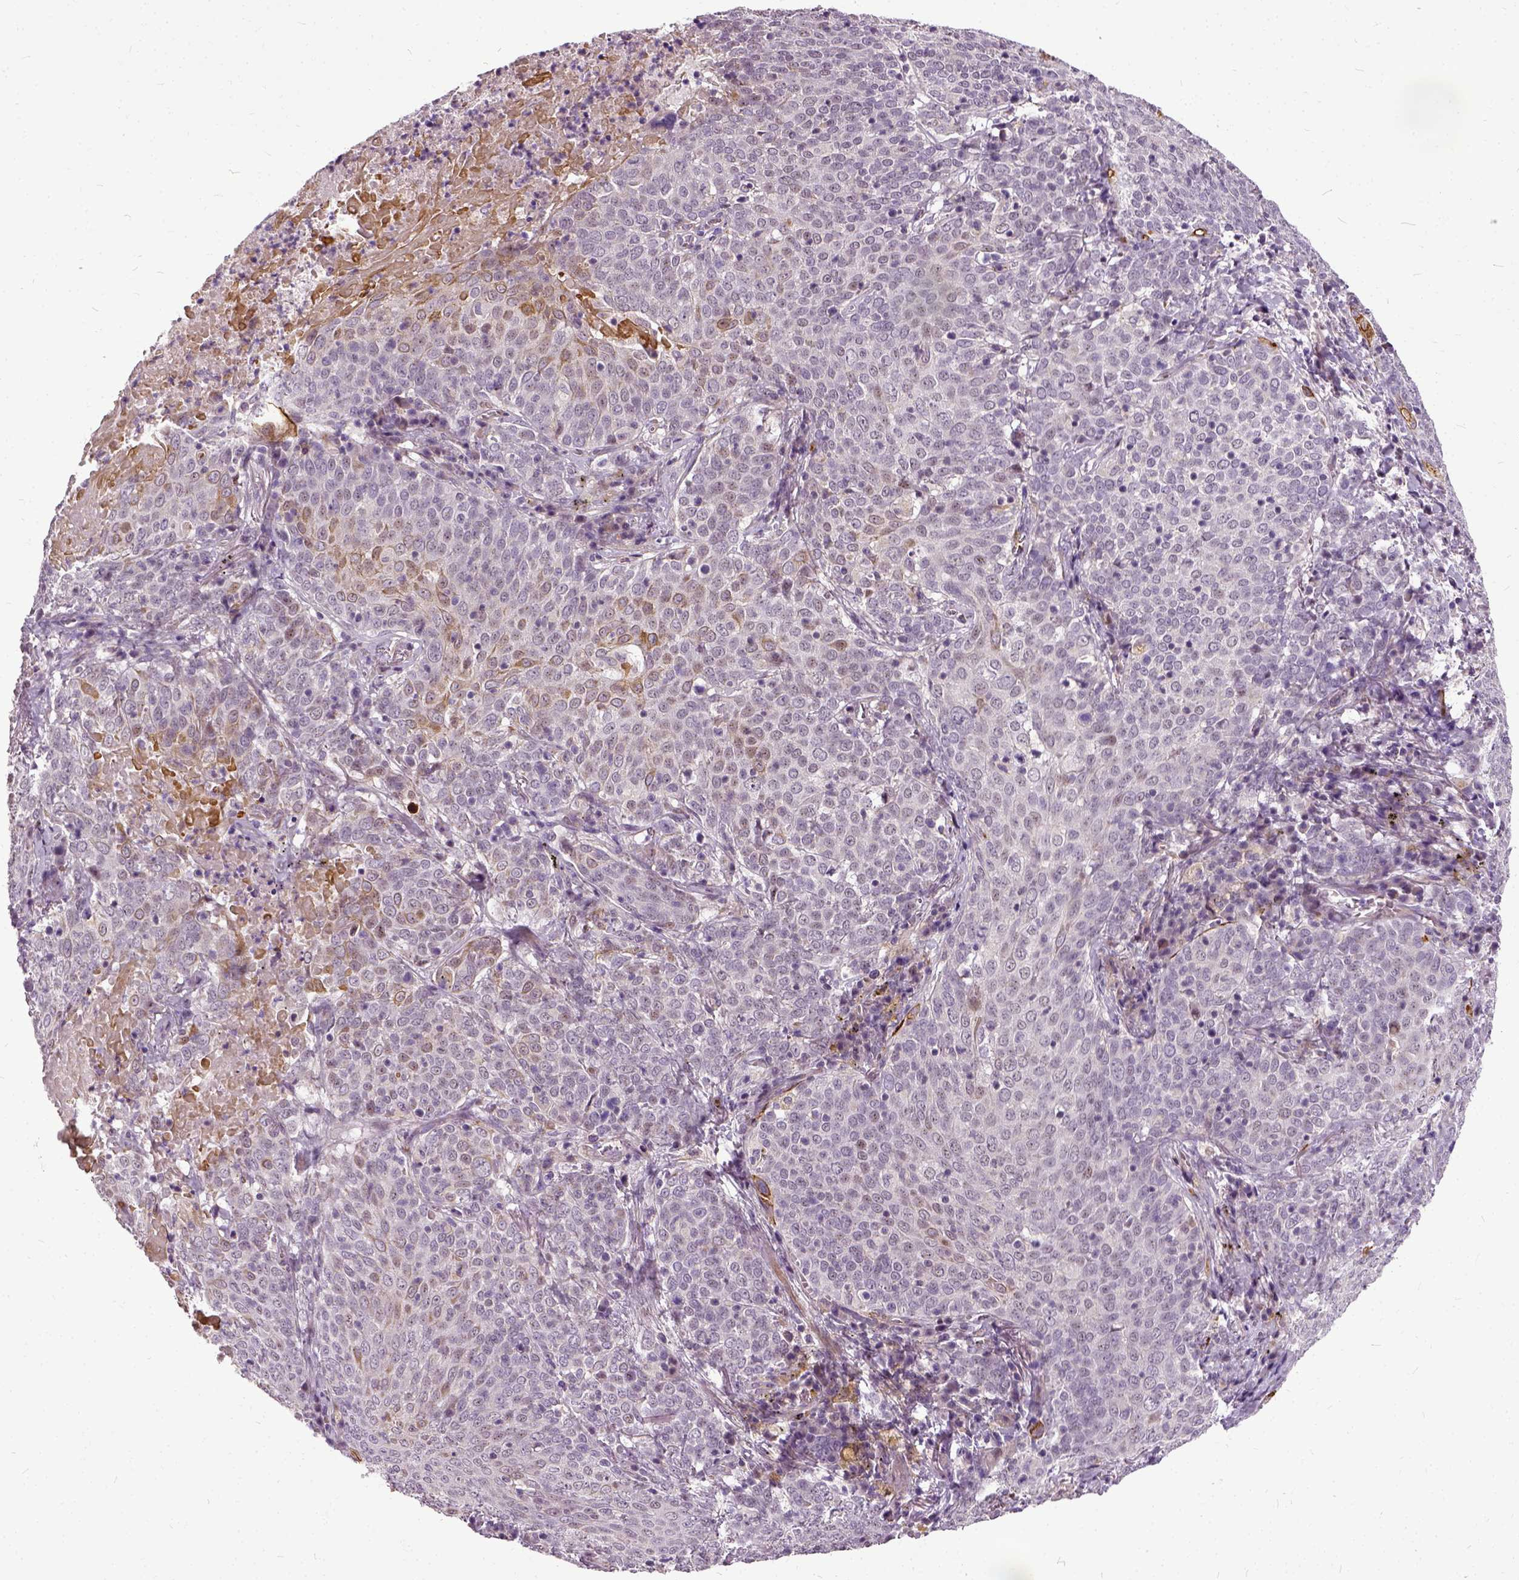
{"staining": {"intensity": "weak", "quantity": "<25%", "location": "cytoplasmic/membranous"}, "tissue": "lung cancer", "cell_type": "Tumor cells", "image_type": "cancer", "snomed": [{"axis": "morphology", "description": "Squamous cell carcinoma, NOS"}, {"axis": "topography", "description": "Lung"}], "caption": "Lung cancer stained for a protein using immunohistochemistry (IHC) displays no expression tumor cells.", "gene": "ILRUN", "patient": {"sex": "male", "age": 82}}